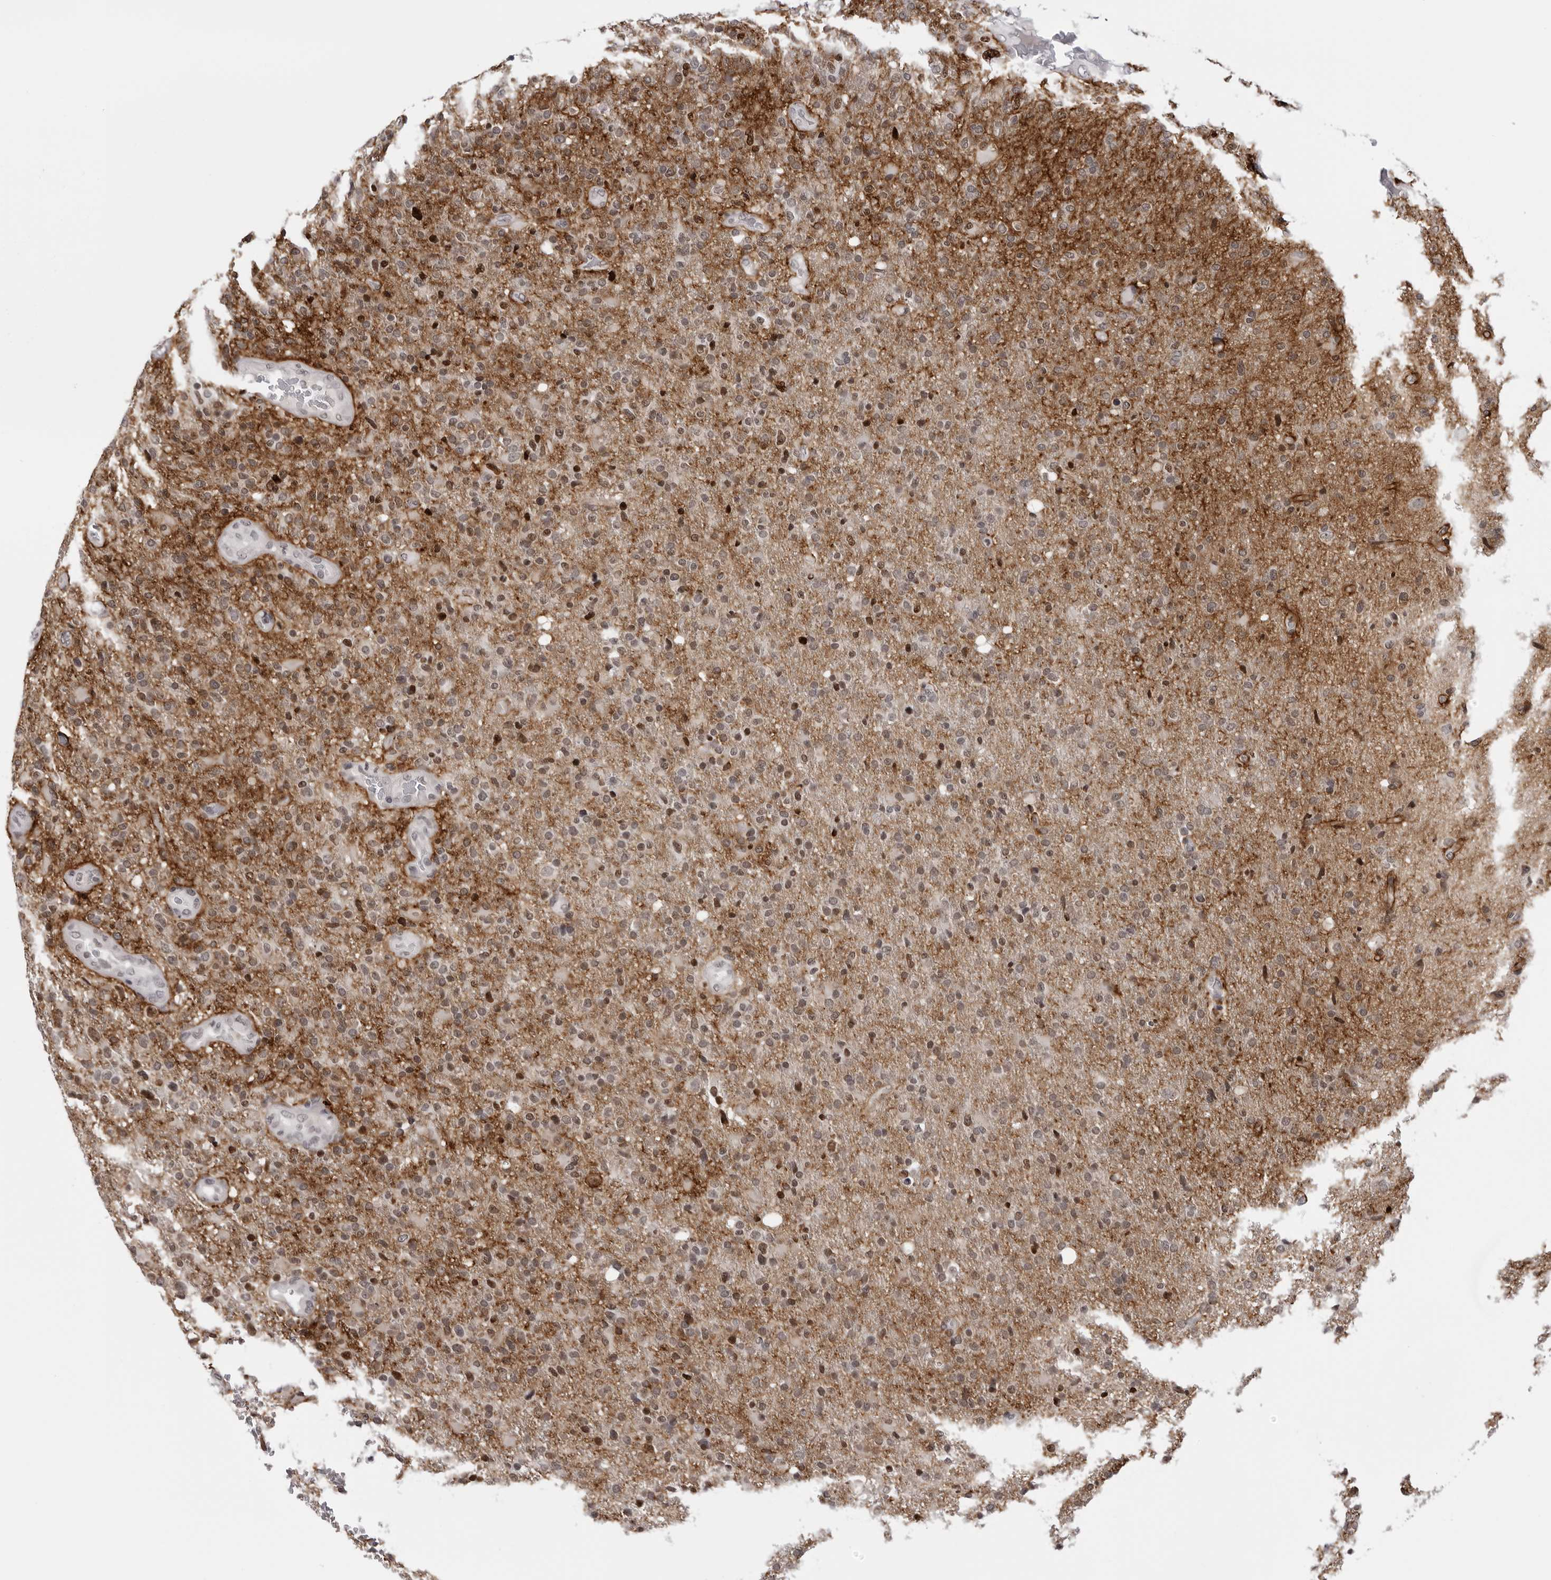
{"staining": {"intensity": "weak", "quantity": "25%-75%", "location": "cytoplasmic/membranous,nuclear"}, "tissue": "glioma", "cell_type": "Tumor cells", "image_type": "cancer", "snomed": [{"axis": "morphology", "description": "Glioma, malignant, High grade"}, {"axis": "topography", "description": "Brain"}], "caption": "DAB immunohistochemical staining of human malignant high-grade glioma displays weak cytoplasmic/membranous and nuclear protein staining in approximately 25%-75% of tumor cells. Nuclei are stained in blue.", "gene": "PRUNE1", "patient": {"sex": "male", "age": 72}}